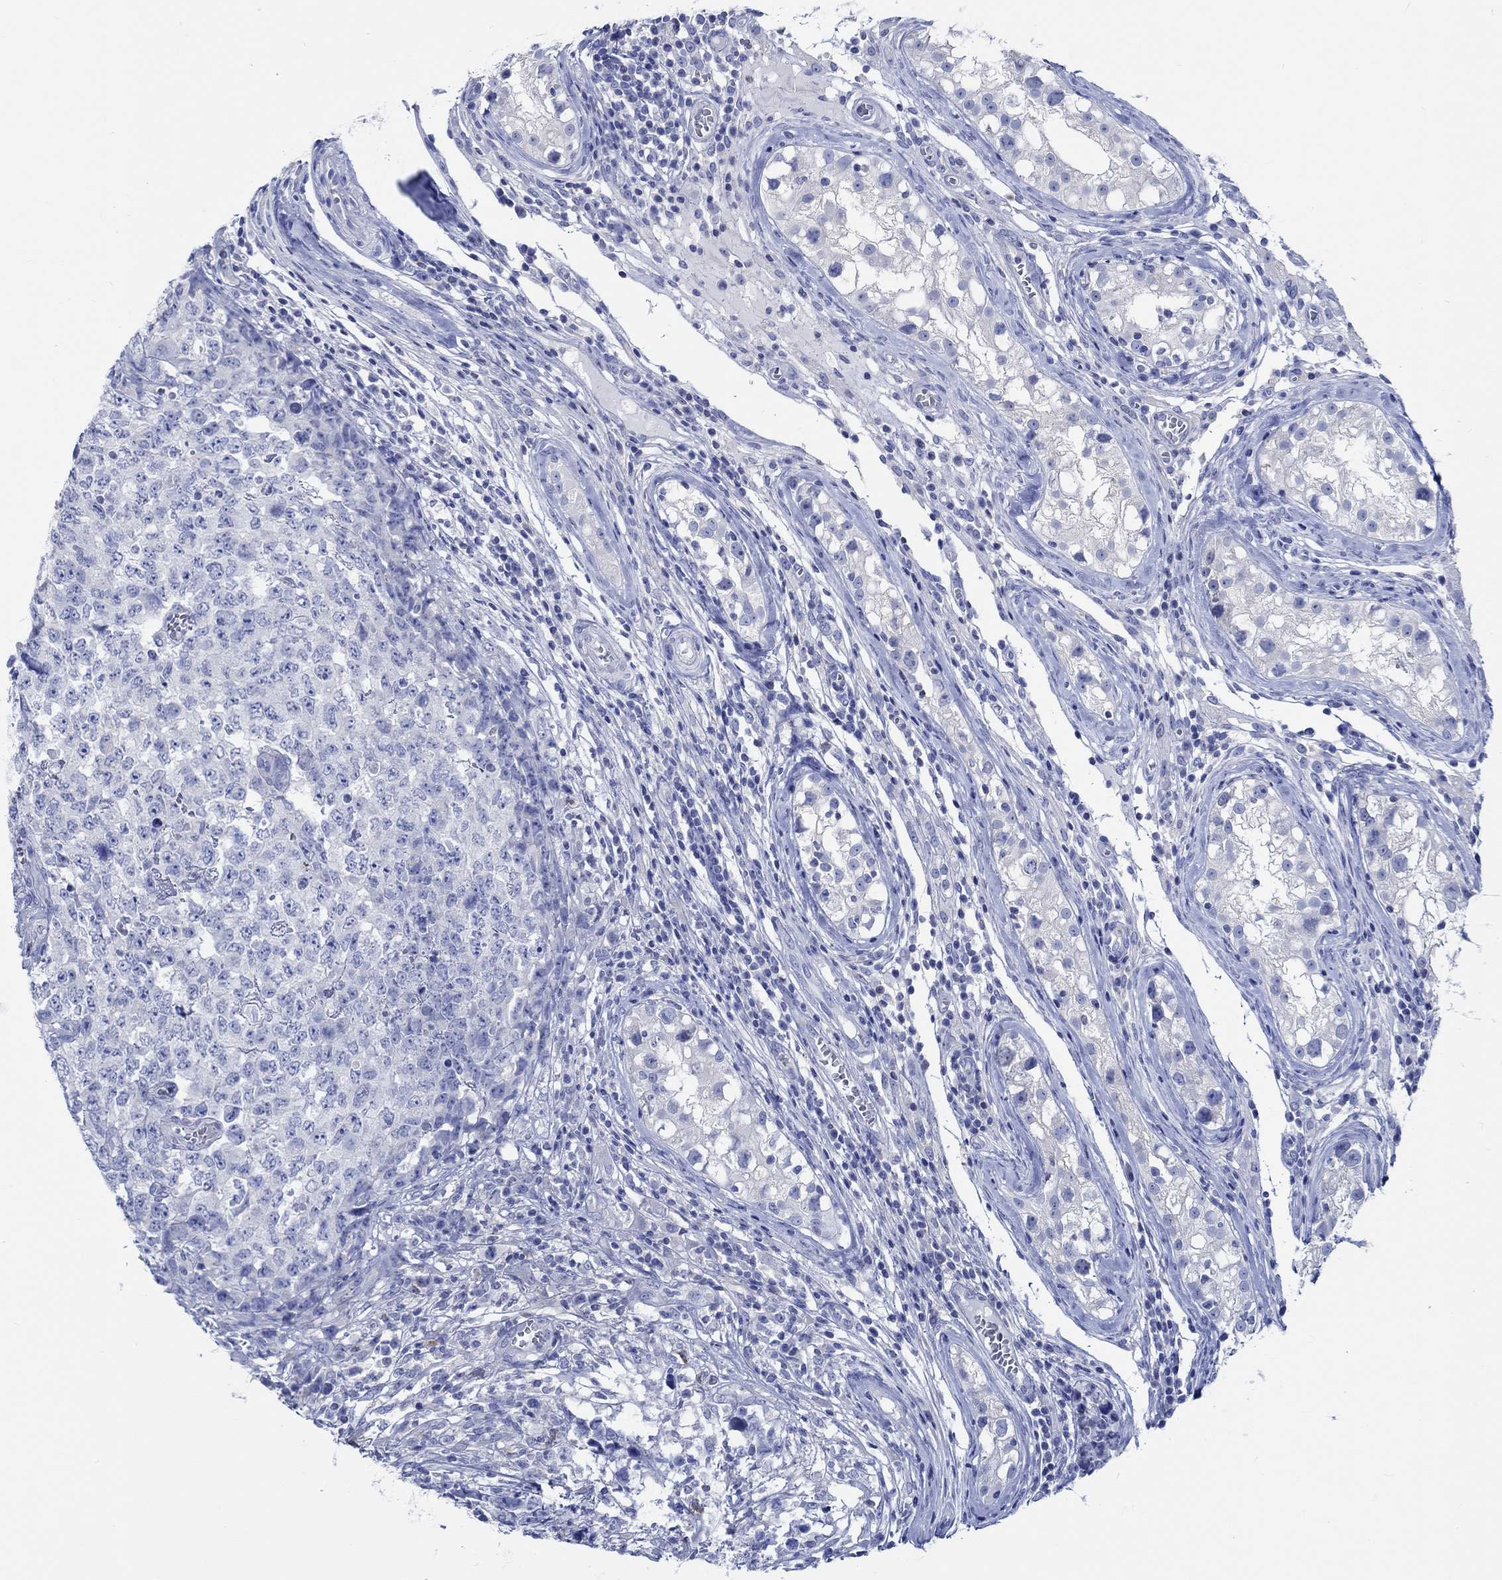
{"staining": {"intensity": "negative", "quantity": "none", "location": "none"}, "tissue": "testis cancer", "cell_type": "Tumor cells", "image_type": "cancer", "snomed": [{"axis": "morphology", "description": "Carcinoma, Embryonal, NOS"}, {"axis": "topography", "description": "Testis"}], "caption": "IHC image of neoplastic tissue: human testis cancer stained with DAB demonstrates no significant protein staining in tumor cells.", "gene": "PTPRN2", "patient": {"sex": "male", "age": 23}}